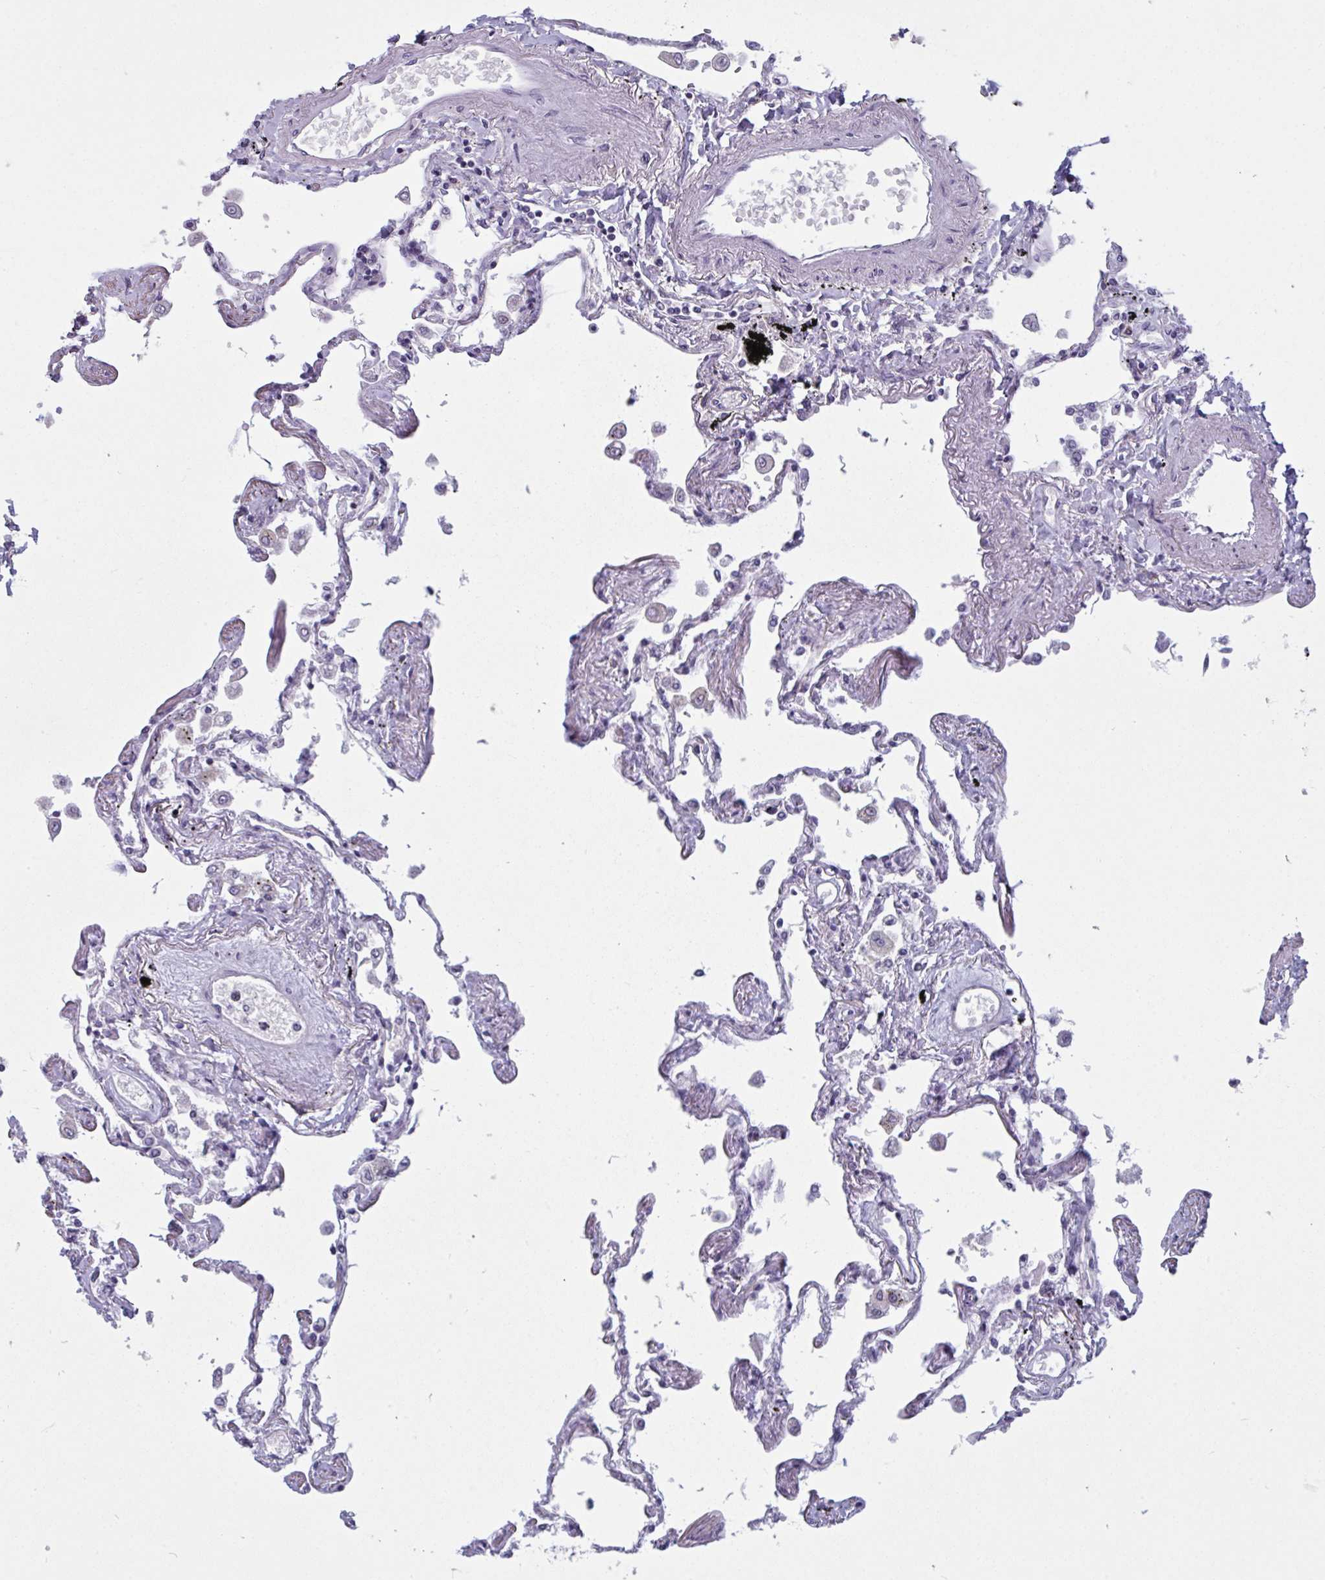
{"staining": {"intensity": "negative", "quantity": "none", "location": "none"}, "tissue": "lung", "cell_type": "Alveolar cells", "image_type": "normal", "snomed": [{"axis": "morphology", "description": "Normal tissue, NOS"}, {"axis": "morphology", "description": "Adenocarcinoma, NOS"}, {"axis": "topography", "description": "Cartilage tissue"}, {"axis": "topography", "description": "Lung"}], "caption": "Alveolar cells are negative for brown protein staining in unremarkable lung. Brightfield microscopy of IHC stained with DAB (brown) and hematoxylin (blue), captured at high magnification.", "gene": "TCEAL8", "patient": {"sex": "female", "age": 67}}